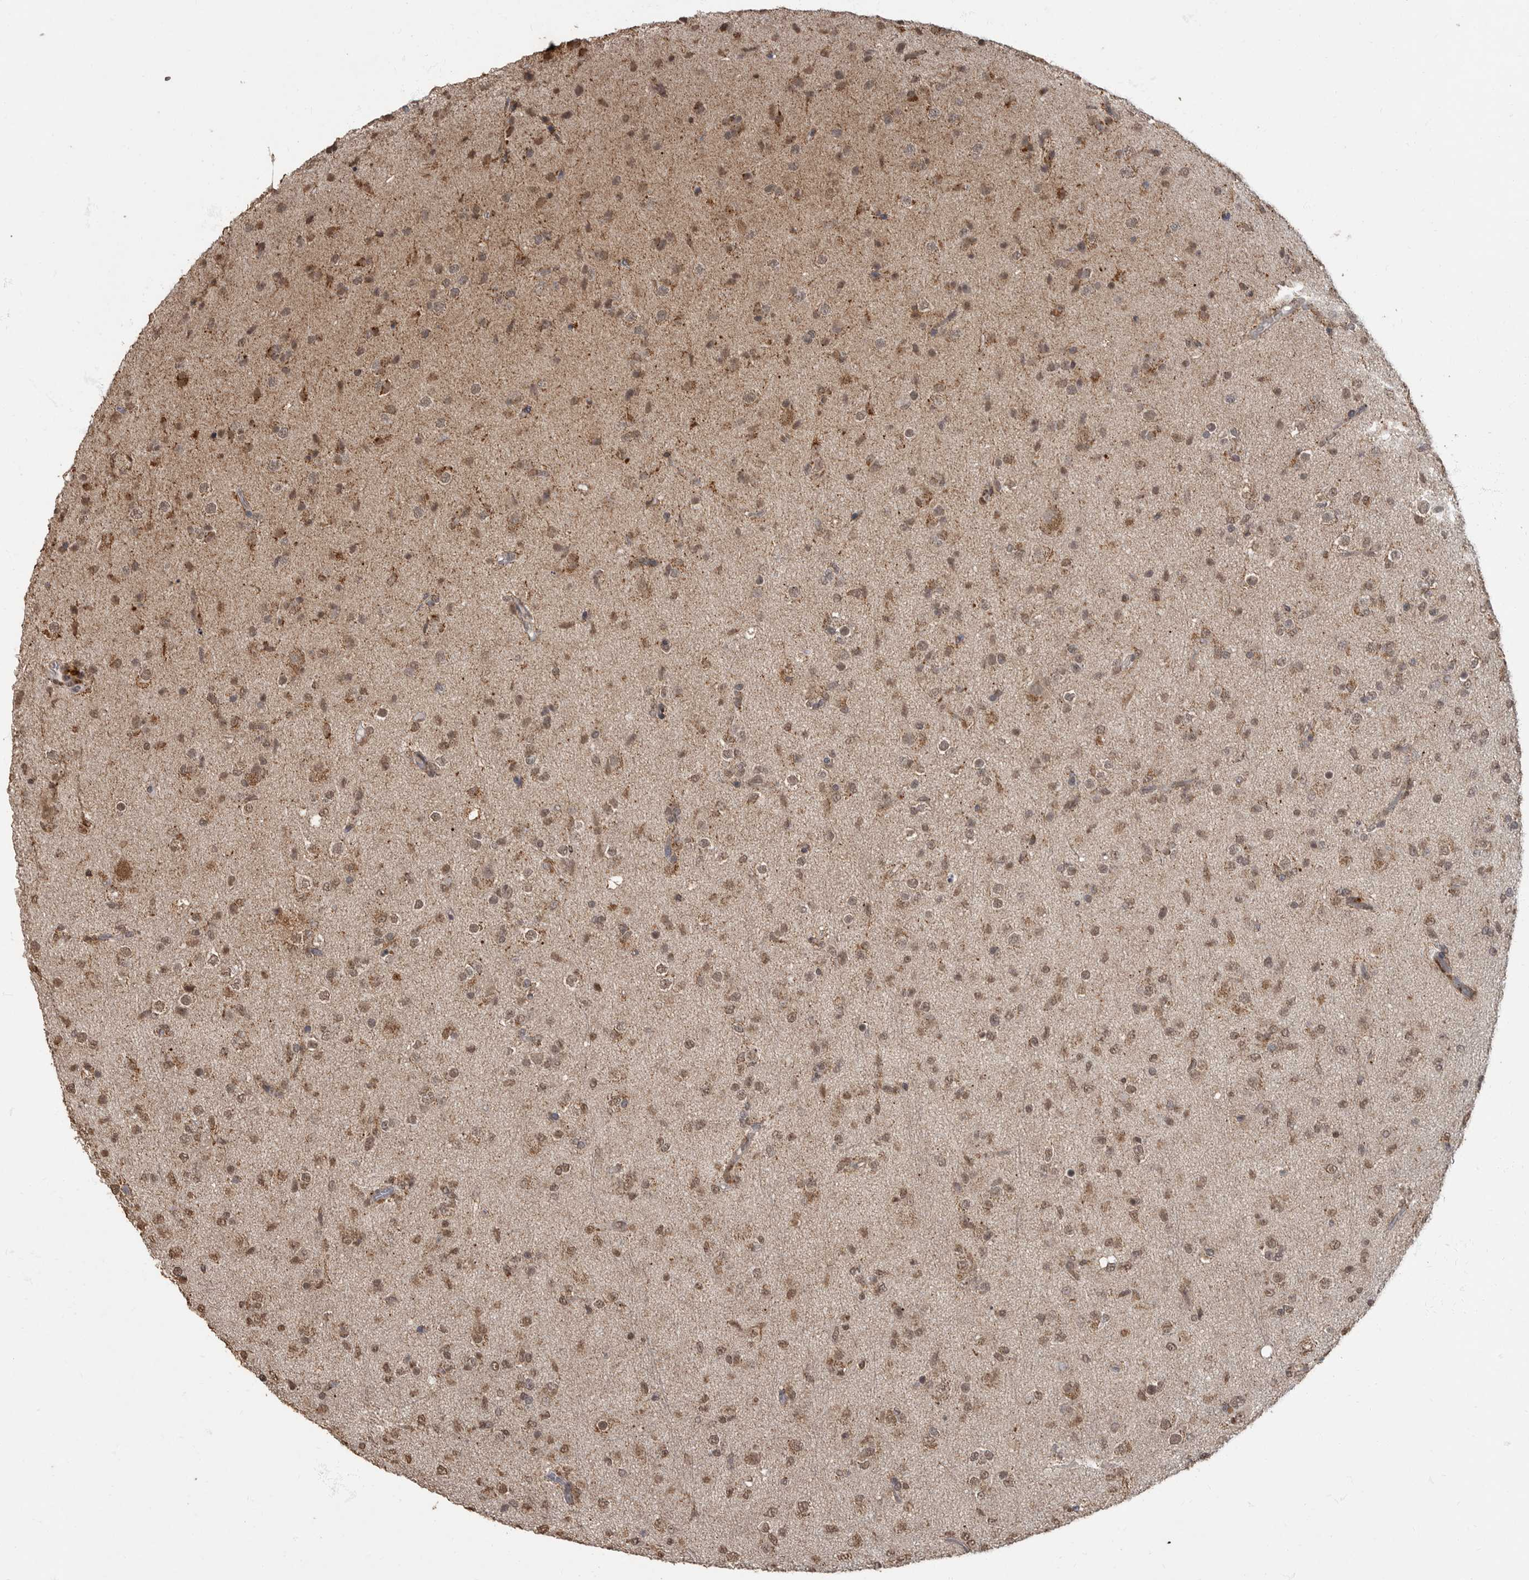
{"staining": {"intensity": "moderate", "quantity": ">75%", "location": "nuclear"}, "tissue": "glioma", "cell_type": "Tumor cells", "image_type": "cancer", "snomed": [{"axis": "morphology", "description": "Glioma, malignant, Low grade"}, {"axis": "topography", "description": "Brain"}], "caption": "The micrograph demonstrates a brown stain indicating the presence of a protein in the nuclear of tumor cells in low-grade glioma (malignant). (DAB IHC with brightfield microscopy, high magnification).", "gene": "MAFG", "patient": {"sex": "male", "age": 65}}